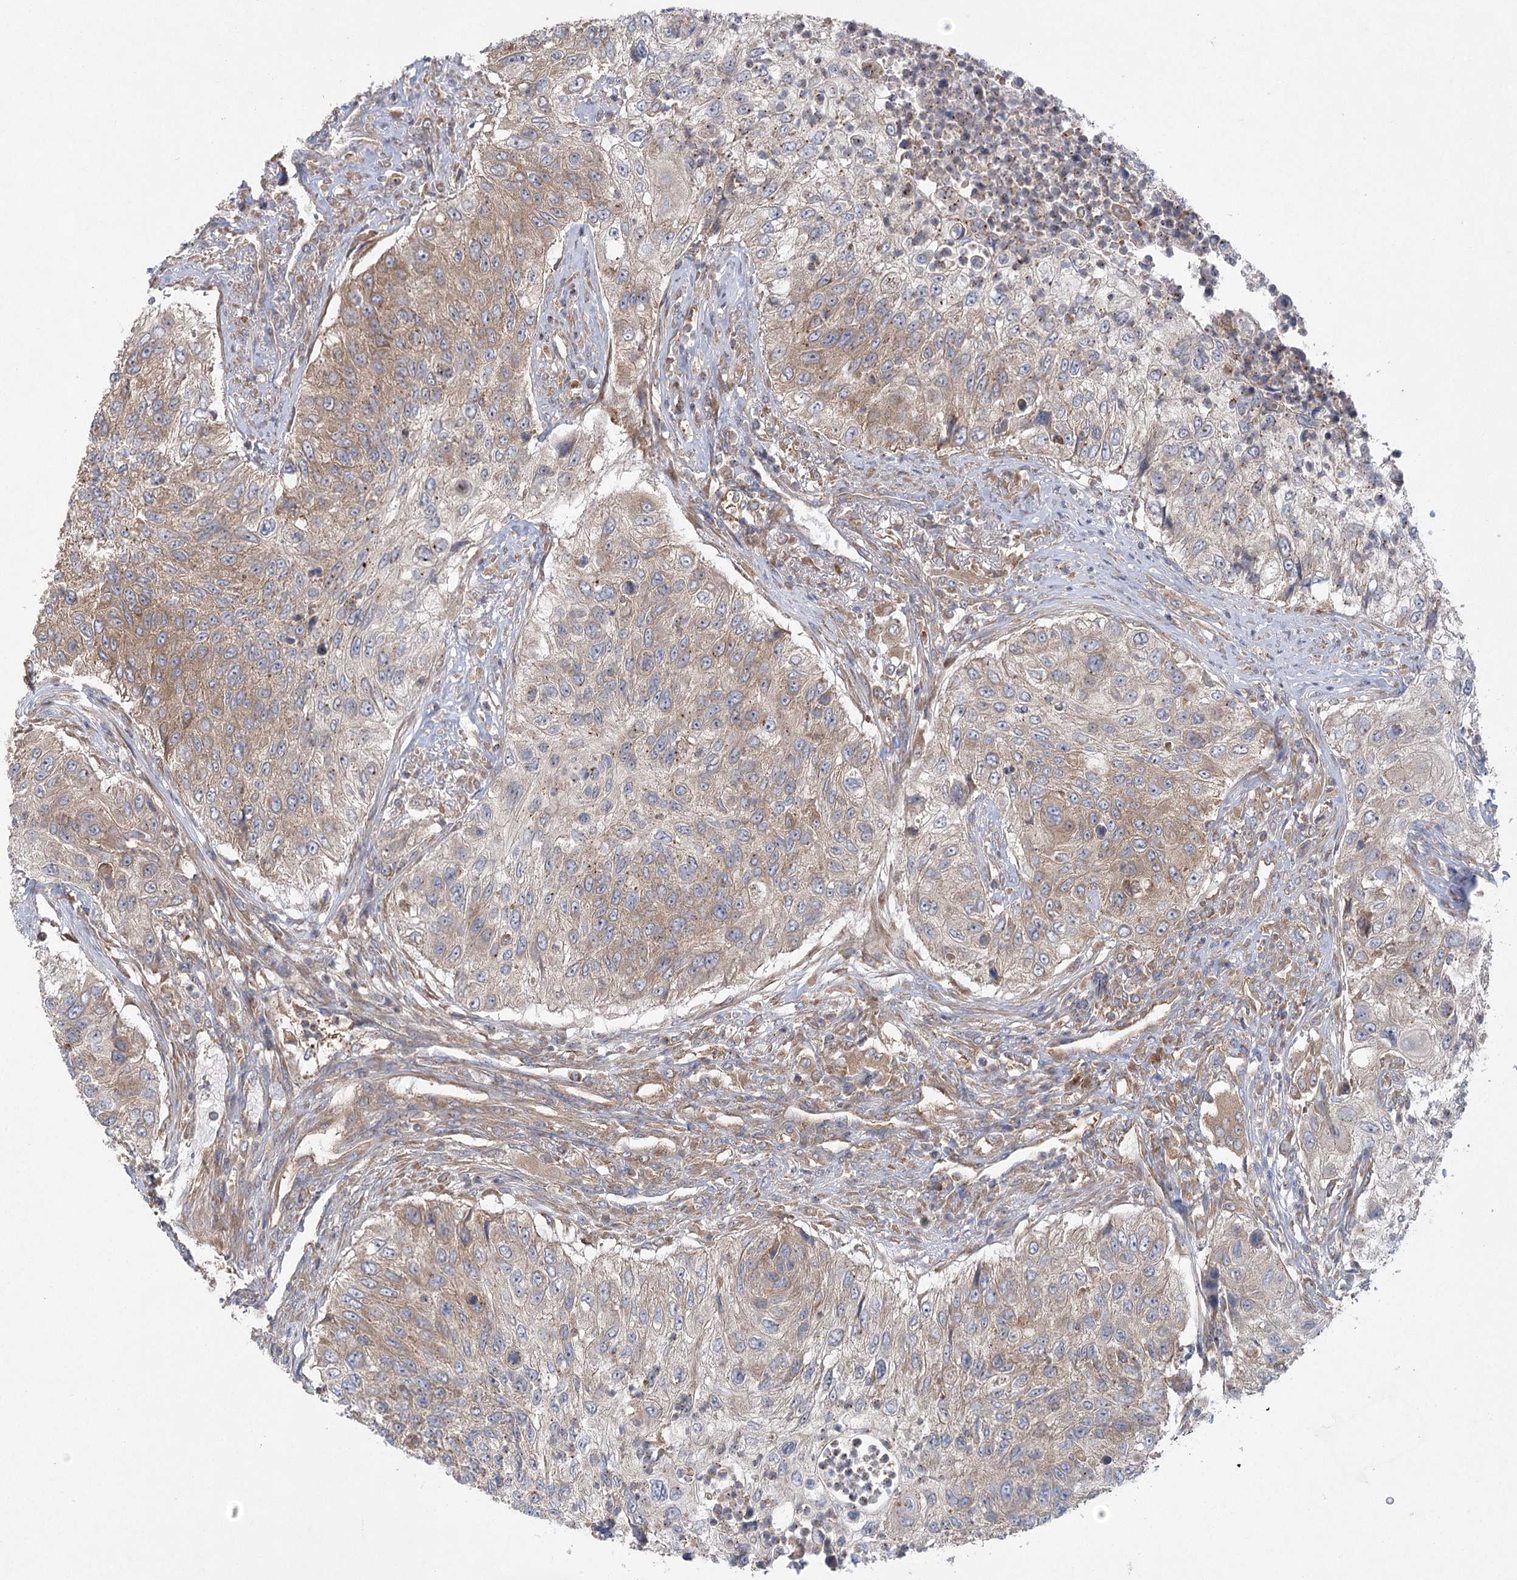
{"staining": {"intensity": "weak", "quantity": "25%-75%", "location": "cytoplasmic/membranous"}, "tissue": "urothelial cancer", "cell_type": "Tumor cells", "image_type": "cancer", "snomed": [{"axis": "morphology", "description": "Urothelial carcinoma, High grade"}, {"axis": "topography", "description": "Urinary bladder"}], "caption": "Protein staining of urothelial cancer tissue demonstrates weak cytoplasmic/membranous positivity in approximately 25%-75% of tumor cells. Using DAB (3,3'-diaminobenzidine) (brown) and hematoxylin (blue) stains, captured at high magnification using brightfield microscopy.", "gene": "EIF3A", "patient": {"sex": "female", "age": 60}}